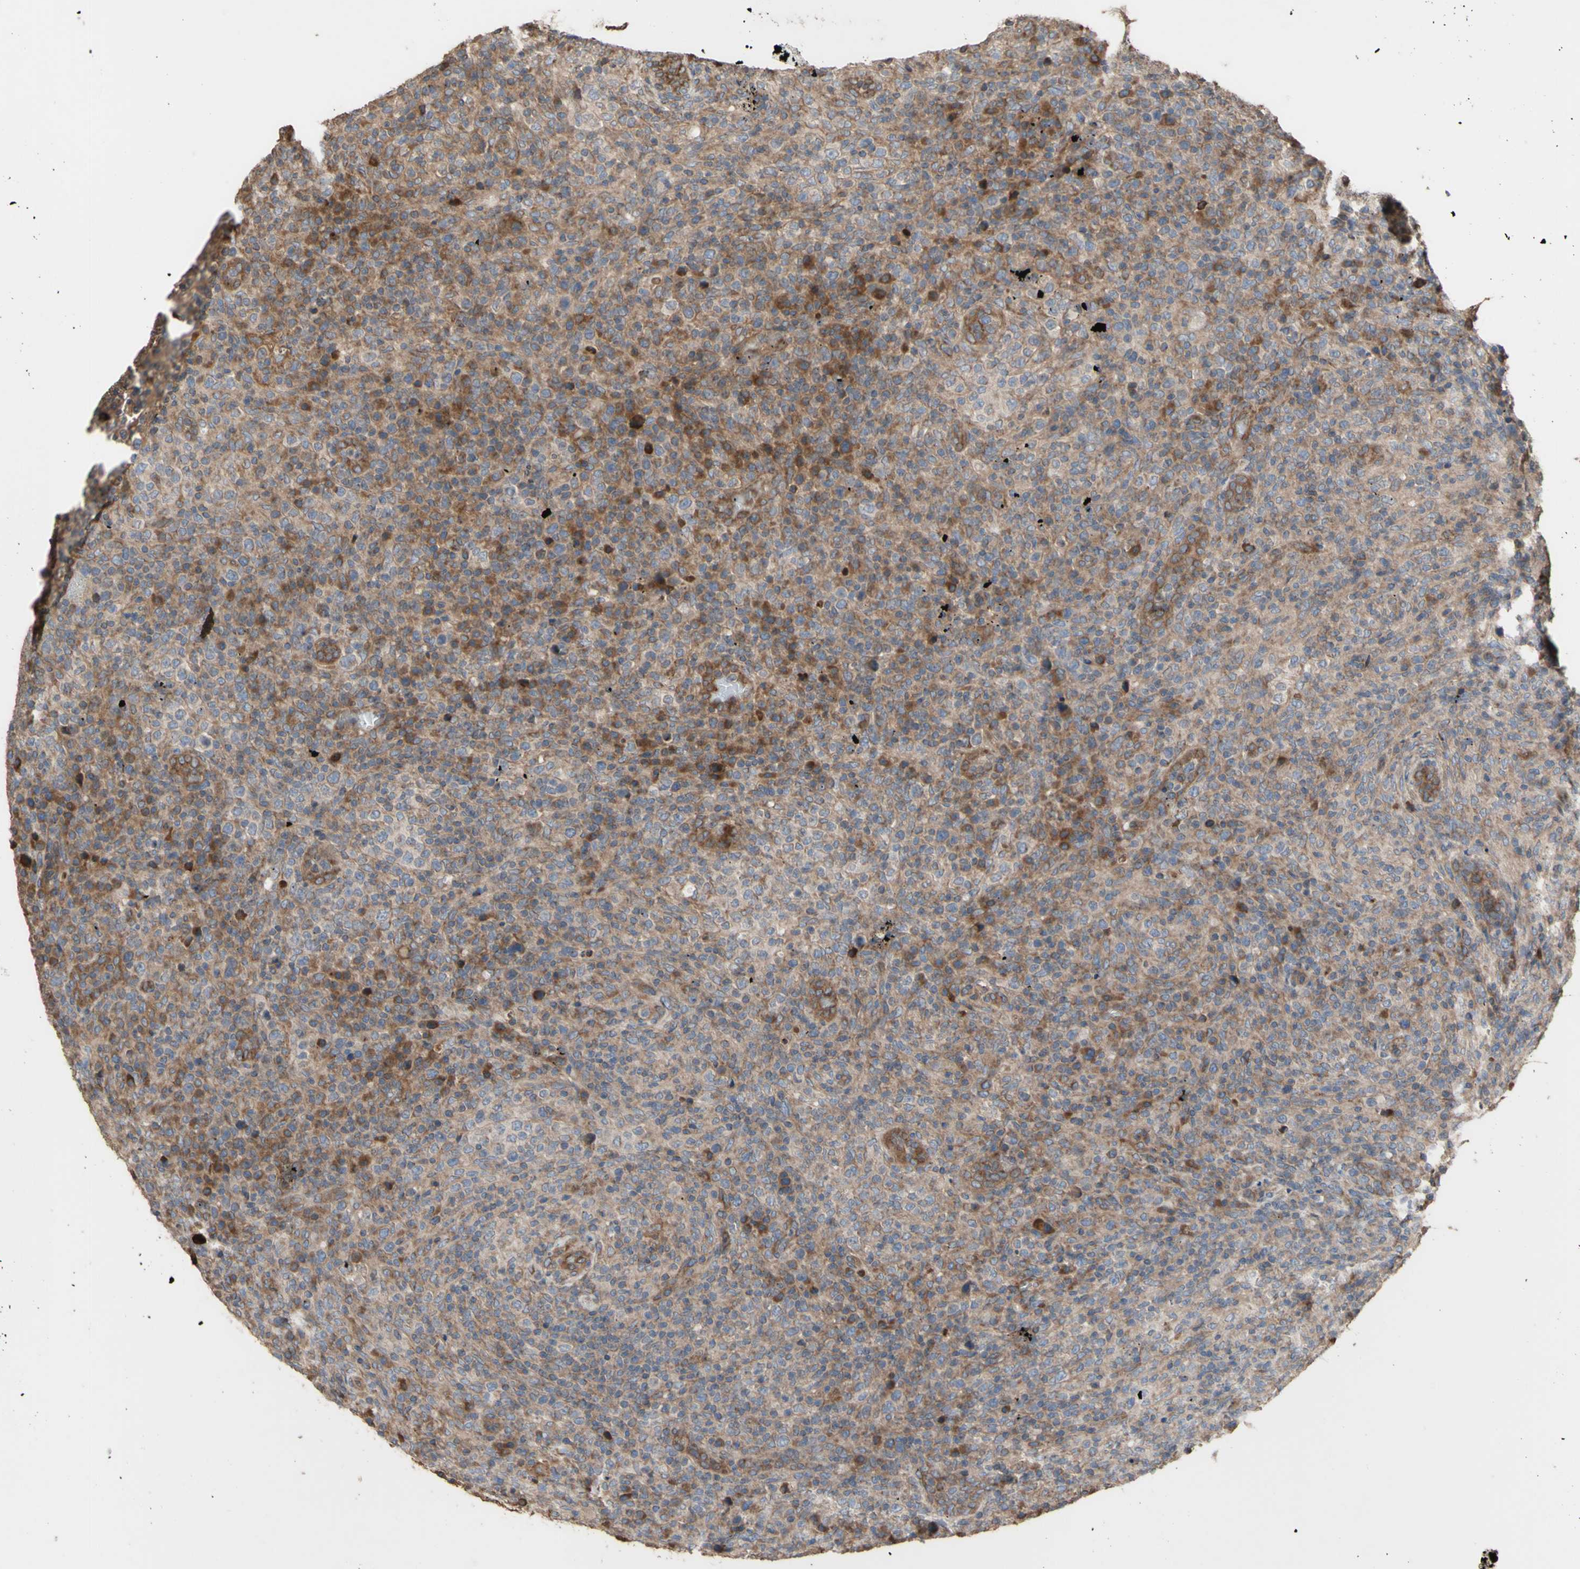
{"staining": {"intensity": "moderate", "quantity": "<25%", "location": "cytoplasmic/membranous"}, "tissue": "lymphoma", "cell_type": "Tumor cells", "image_type": "cancer", "snomed": [{"axis": "morphology", "description": "Malignant lymphoma, non-Hodgkin's type, High grade"}, {"axis": "topography", "description": "Lymph node"}], "caption": "Human high-grade malignant lymphoma, non-Hodgkin's type stained for a protein (brown) shows moderate cytoplasmic/membranous positive positivity in approximately <25% of tumor cells.", "gene": "NECTIN3", "patient": {"sex": "female", "age": 76}}